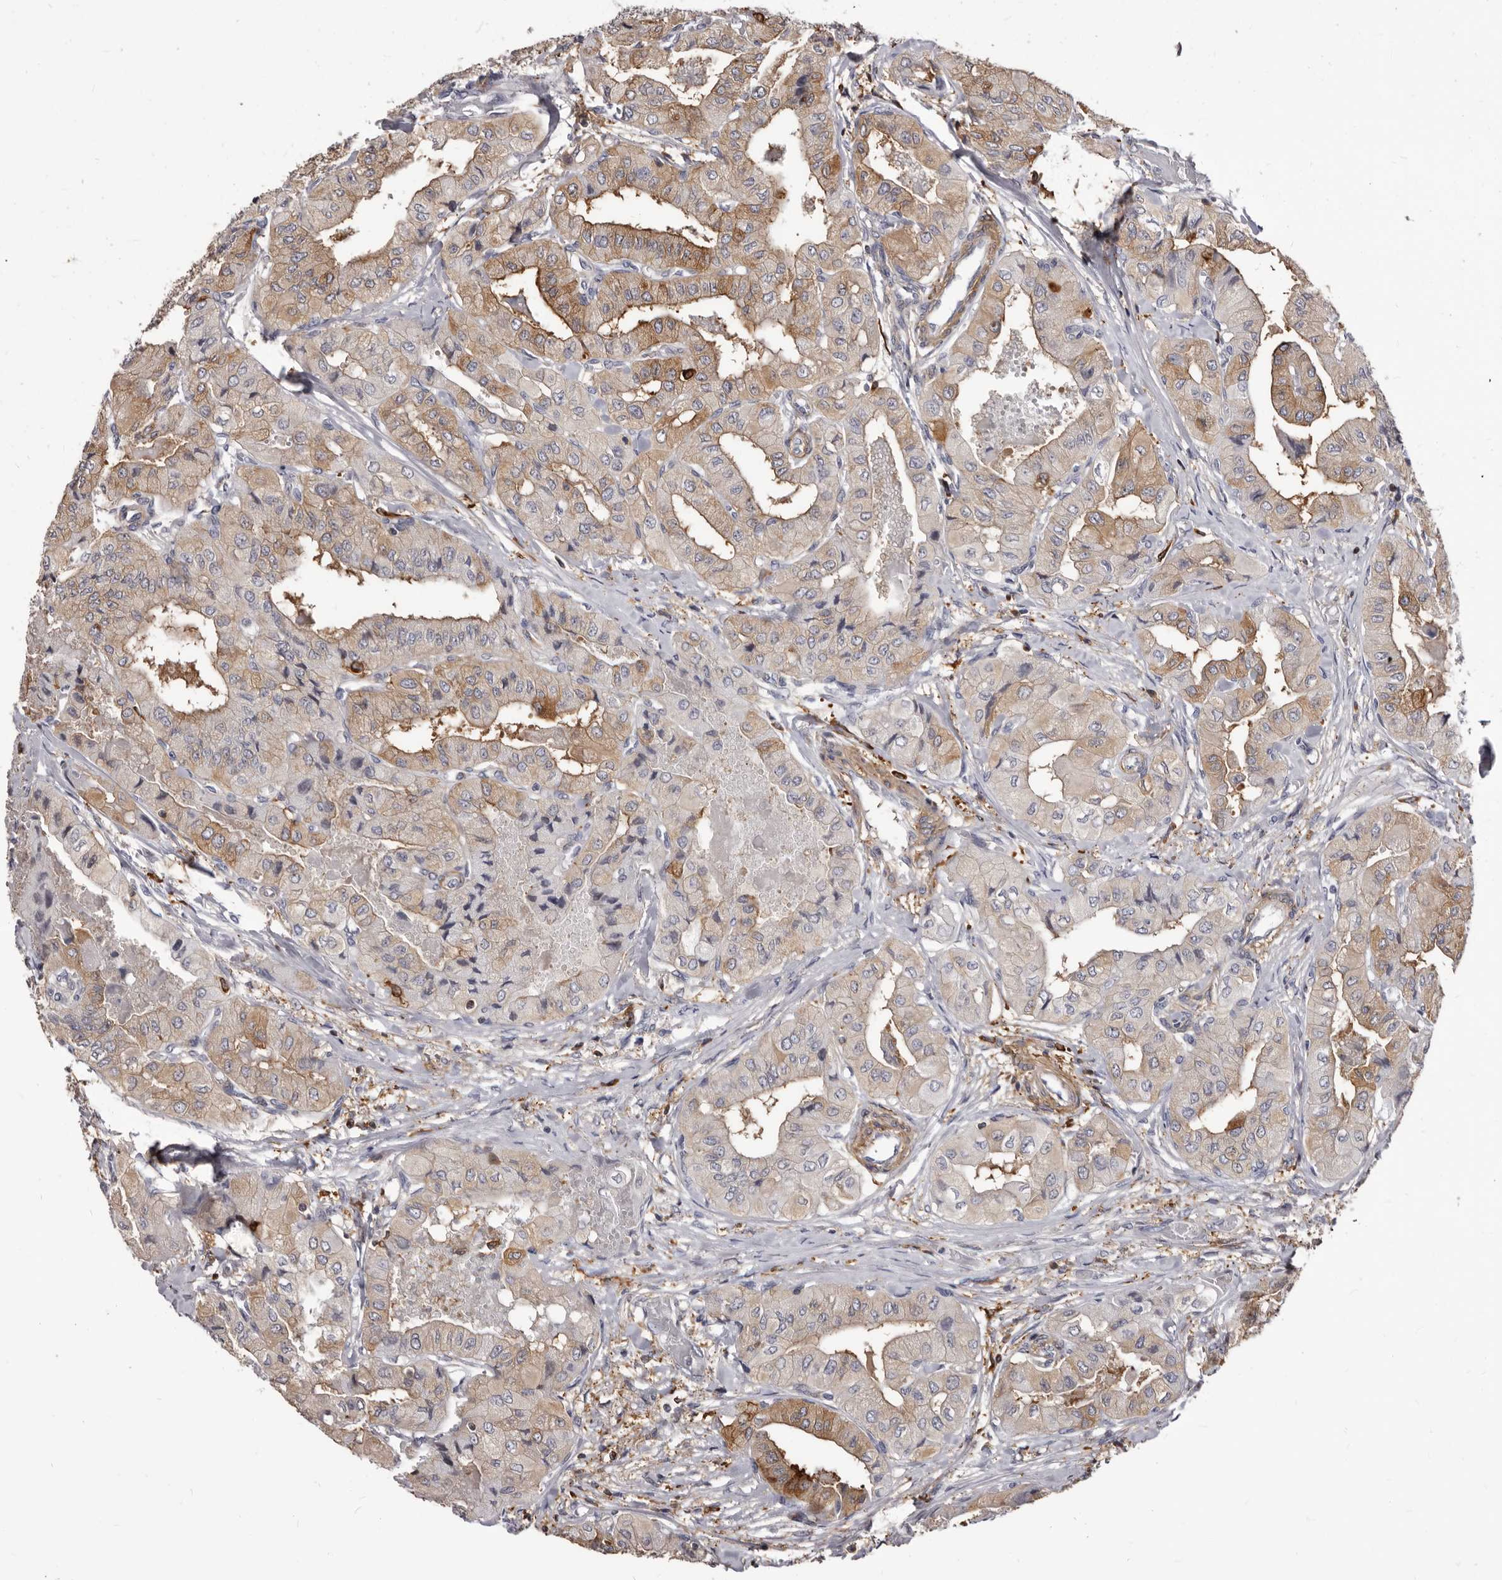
{"staining": {"intensity": "moderate", "quantity": "25%-75%", "location": "cytoplasmic/membranous"}, "tissue": "thyroid cancer", "cell_type": "Tumor cells", "image_type": "cancer", "snomed": [{"axis": "morphology", "description": "Papillary adenocarcinoma, NOS"}, {"axis": "topography", "description": "Thyroid gland"}], "caption": "Thyroid cancer (papillary adenocarcinoma) stained with immunohistochemistry (IHC) displays moderate cytoplasmic/membranous staining in about 25%-75% of tumor cells.", "gene": "NIBAN1", "patient": {"sex": "female", "age": 59}}